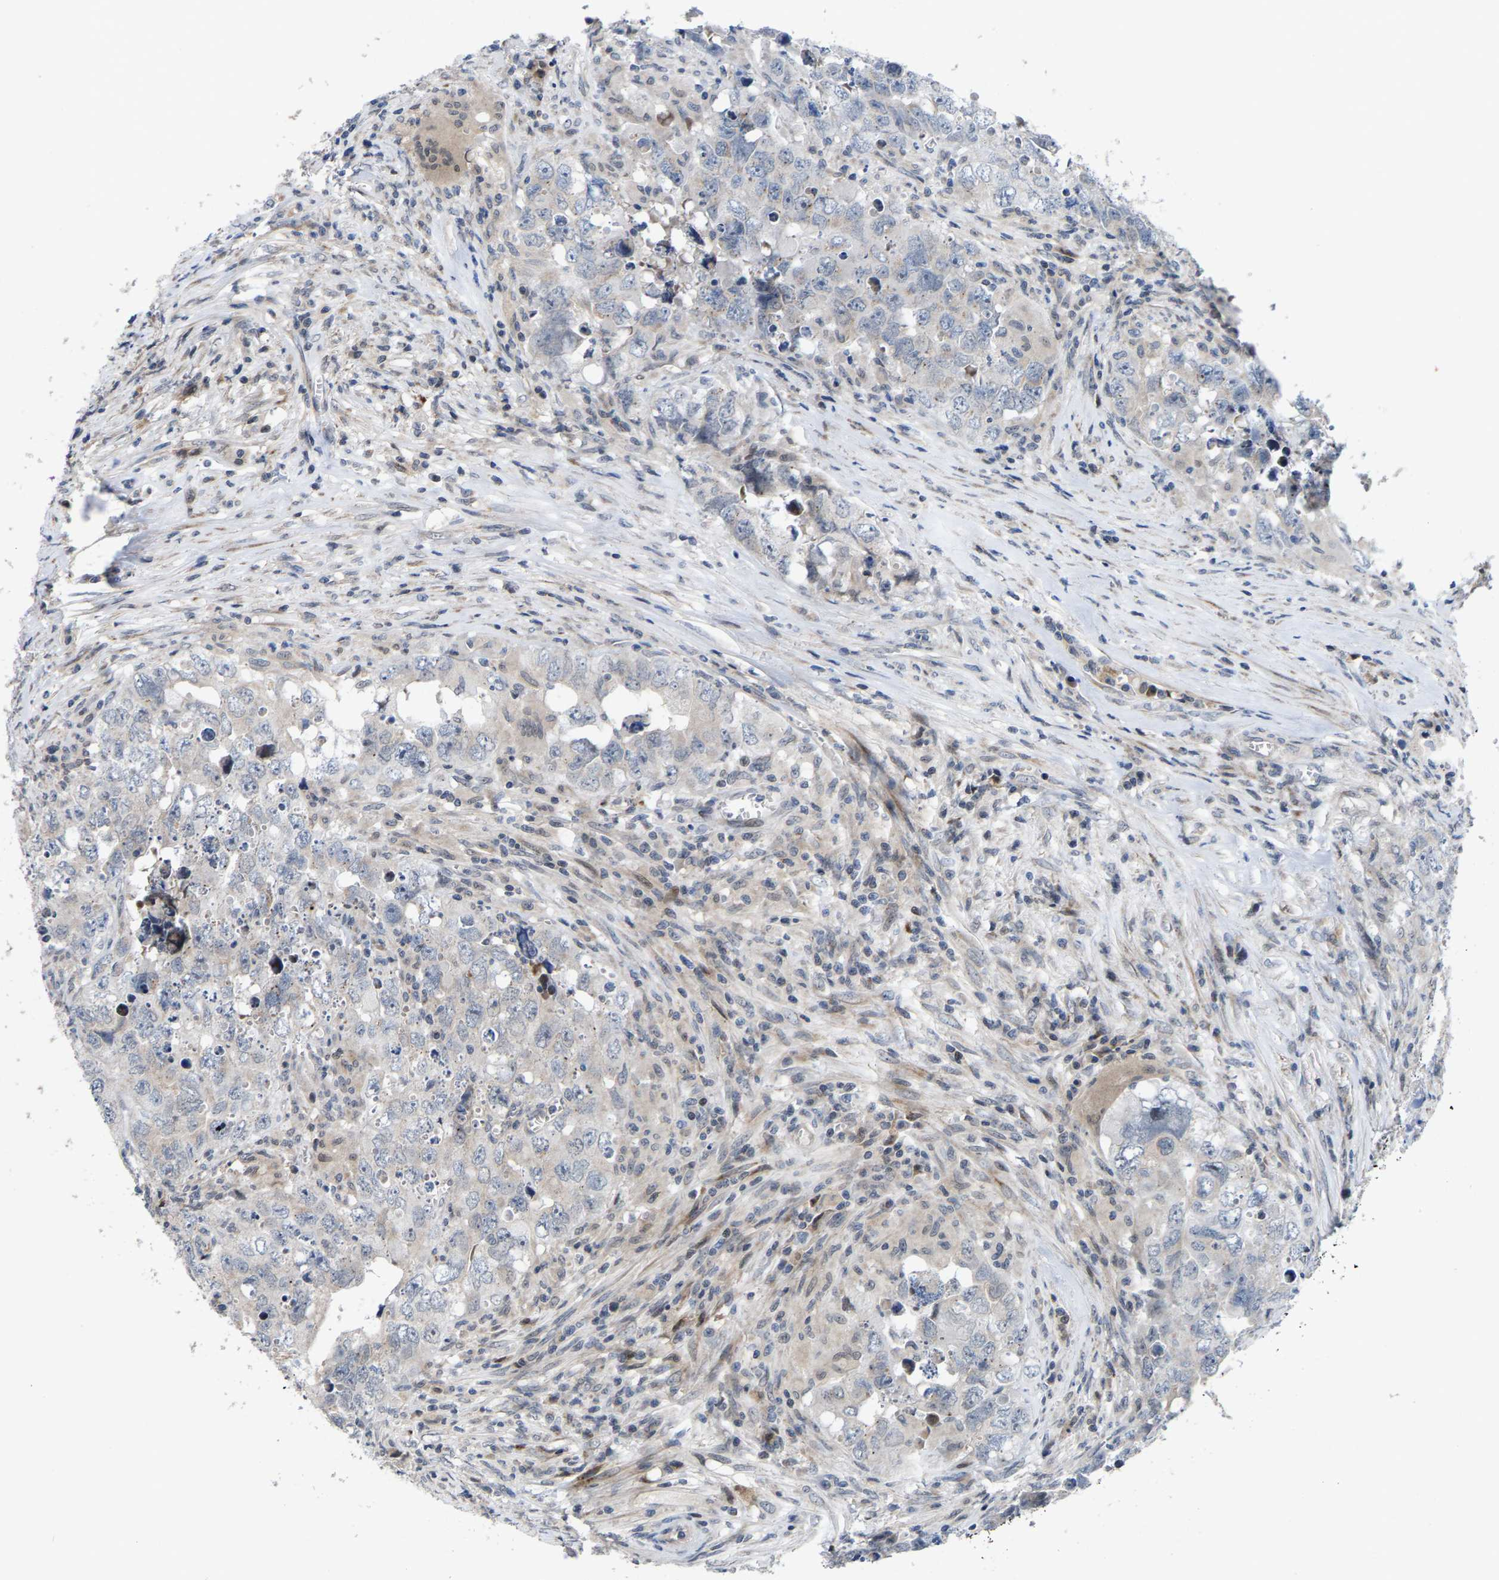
{"staining": {"intensity": "negative", "quantity": "none", "location": "none"}, "tissue": "testis cancer", "cell_type": "Tumor cells", "image_type": "cancer", "snomed": [{"axis": "morphology", "description": "Seminoma, NOS"}, {"axis": "morphology", "description": "Carcinoma, Embryonal, NOS"}, {"axis": "topography", "description": "Testis"}], "caption": "Tumor cells show no significant expression in testis cancer (seminoma). (Brightfield microscopy of DAB immunohistochemistry at high magnification).", "gene": "TDRKH", "patient": {"sex": "male", "age": 43}}